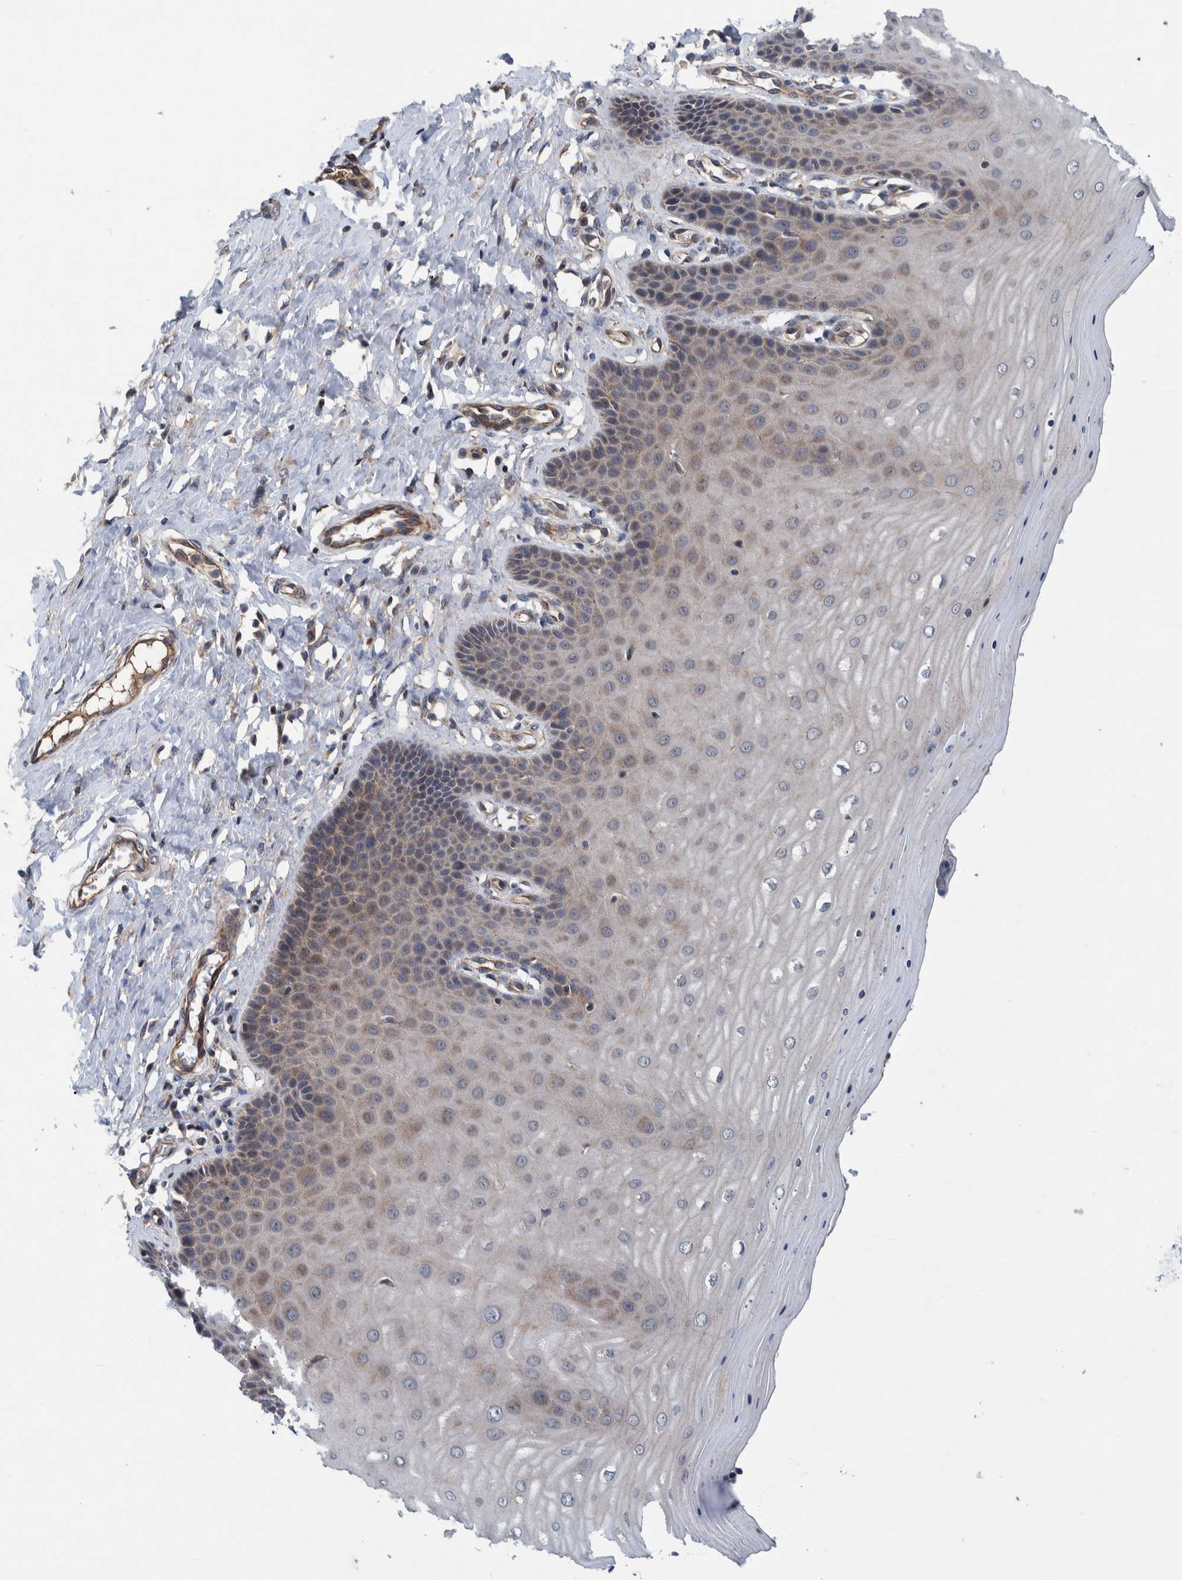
{"staining": {"intensity": "moderate", "quantity": ">75%", "location": "cytoplasmic/membranous"}, "tissue": "cervix", "cell_type": "Glandular cells", "image_type": "normal", "snomed": [{"axis": "morphology", "description": "Normal tissue, NOS"}, {"axis": "topography", "description": "Cervix"}], "caption": "This is an image of IHC staining of normal cervix, which shows moderate expression in the cytoplasmic/membranous of glandular cells.", "gene": "ITIH3", "patient": {"sex": "female", "age": 55}}